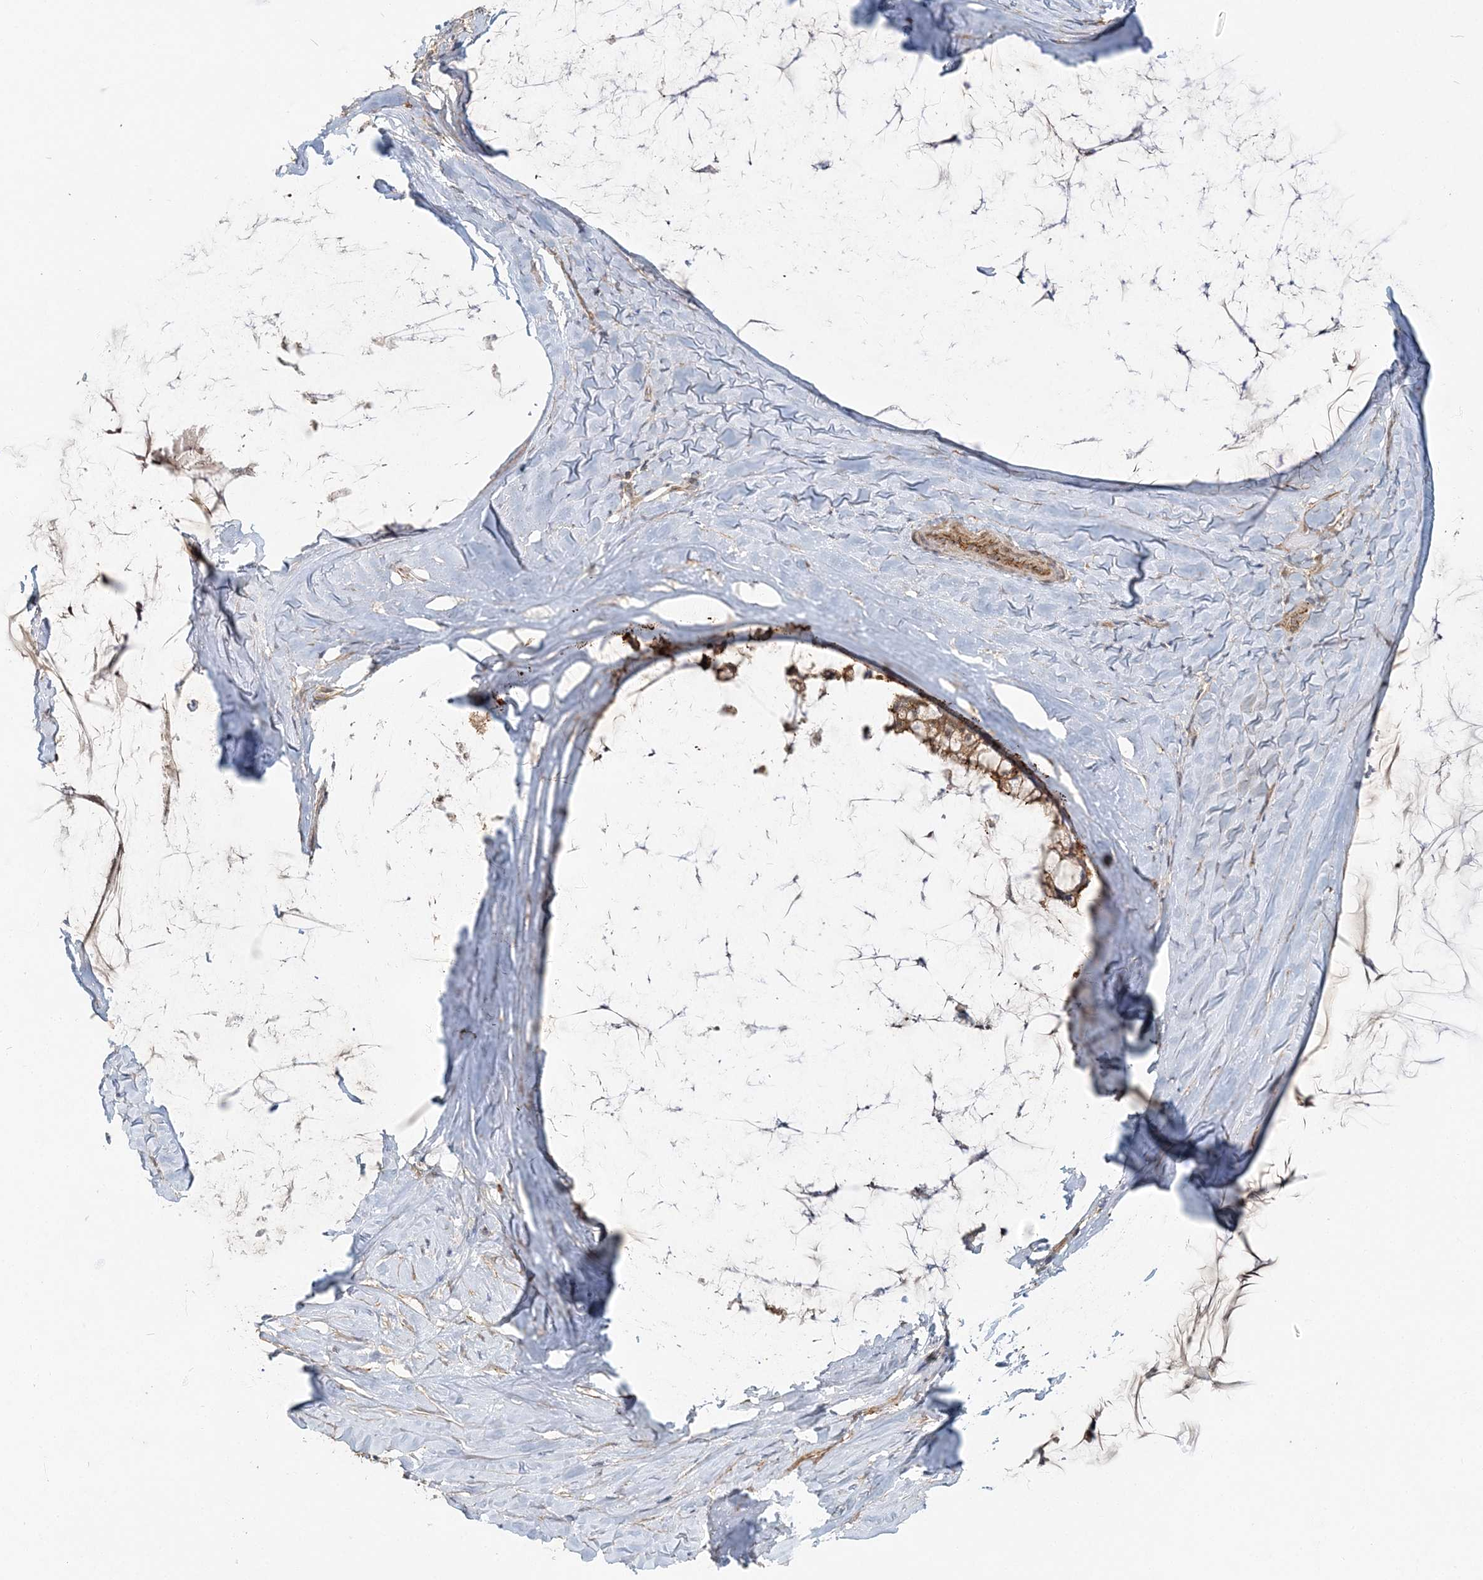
{"staining": {"intensity": "moderate", "quantity": ">75%", "location": "cytoplasmic/membranous"}, "tissue": "ovarian cancer", "cell_type": "Tumor cells", "image_type": "cancer", "snomed": [{"axis": "morphology", "description": "Cystadenocarcinoma, mucinous, NOS"}, {"axis": "topography", "description": "Ovary"}], "caption": "This micrograph reveals ovarian cancer (mucinous cystadenocarcinoma) stained with immunohistochemistry (IHC) to label a protein in brown. The cytoplasmic/membranous of tumor cells show moderate positivity for the protein. Nuclei are counter-stained blue.", "gene": "MAT2B", "patient": {"sex": "female", "age": 39}}